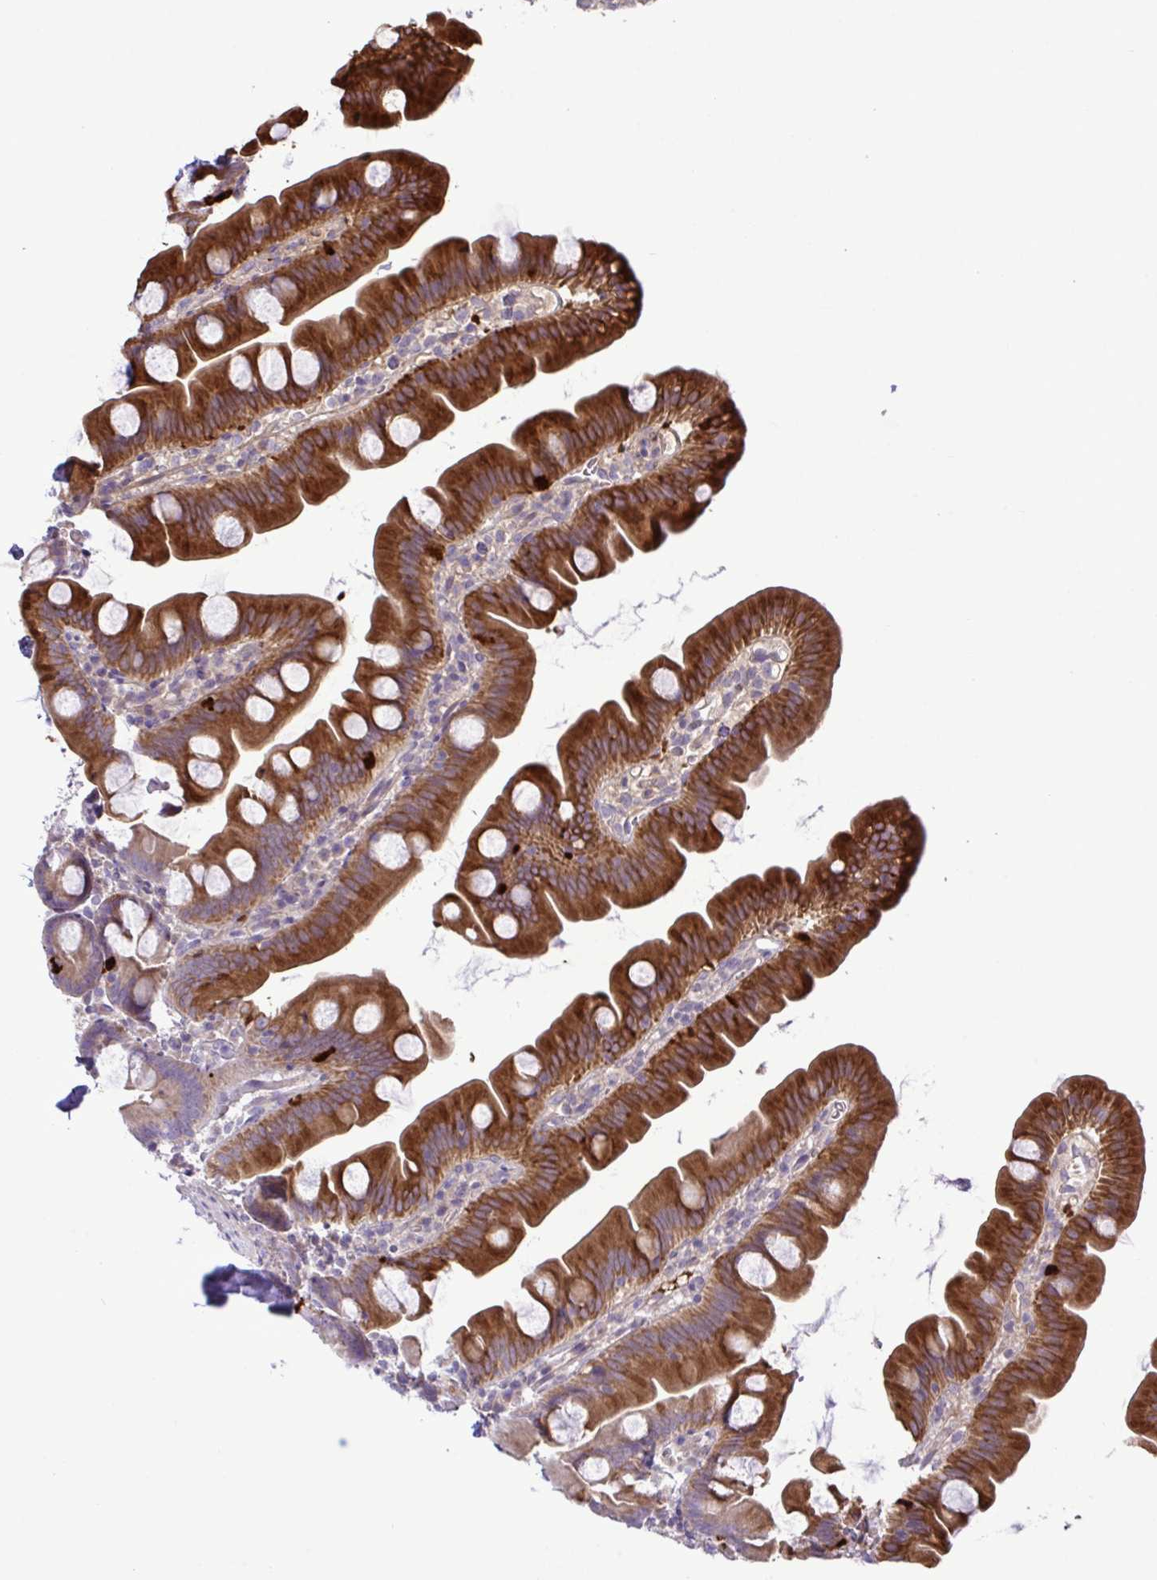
{"staining": {"intensity": "strong", "quantity": "25%-75%", "location": "cytoplasmic/membranous"}, "tissue": "small intestine", "cell_type": "Glandular cells", "image_type": "normal", "snomed": [{"axis": "morphology", "description": "Normal tissue, NOS"}, {"axis": "topography", "description": "Small intestine"}], "caption": "Normal small intestine was stained to show a protein in brown. There is high levels of strong cytoplasmic/membranous positivity in approximately 25%-75% of glandular cells. (DAB (3,3'-diaminobenzidine) = brown stain, brightfield microscopy at high magnification).", "gene": "SYNPO2L", "patient": {"sex": "female", "age": 68}}